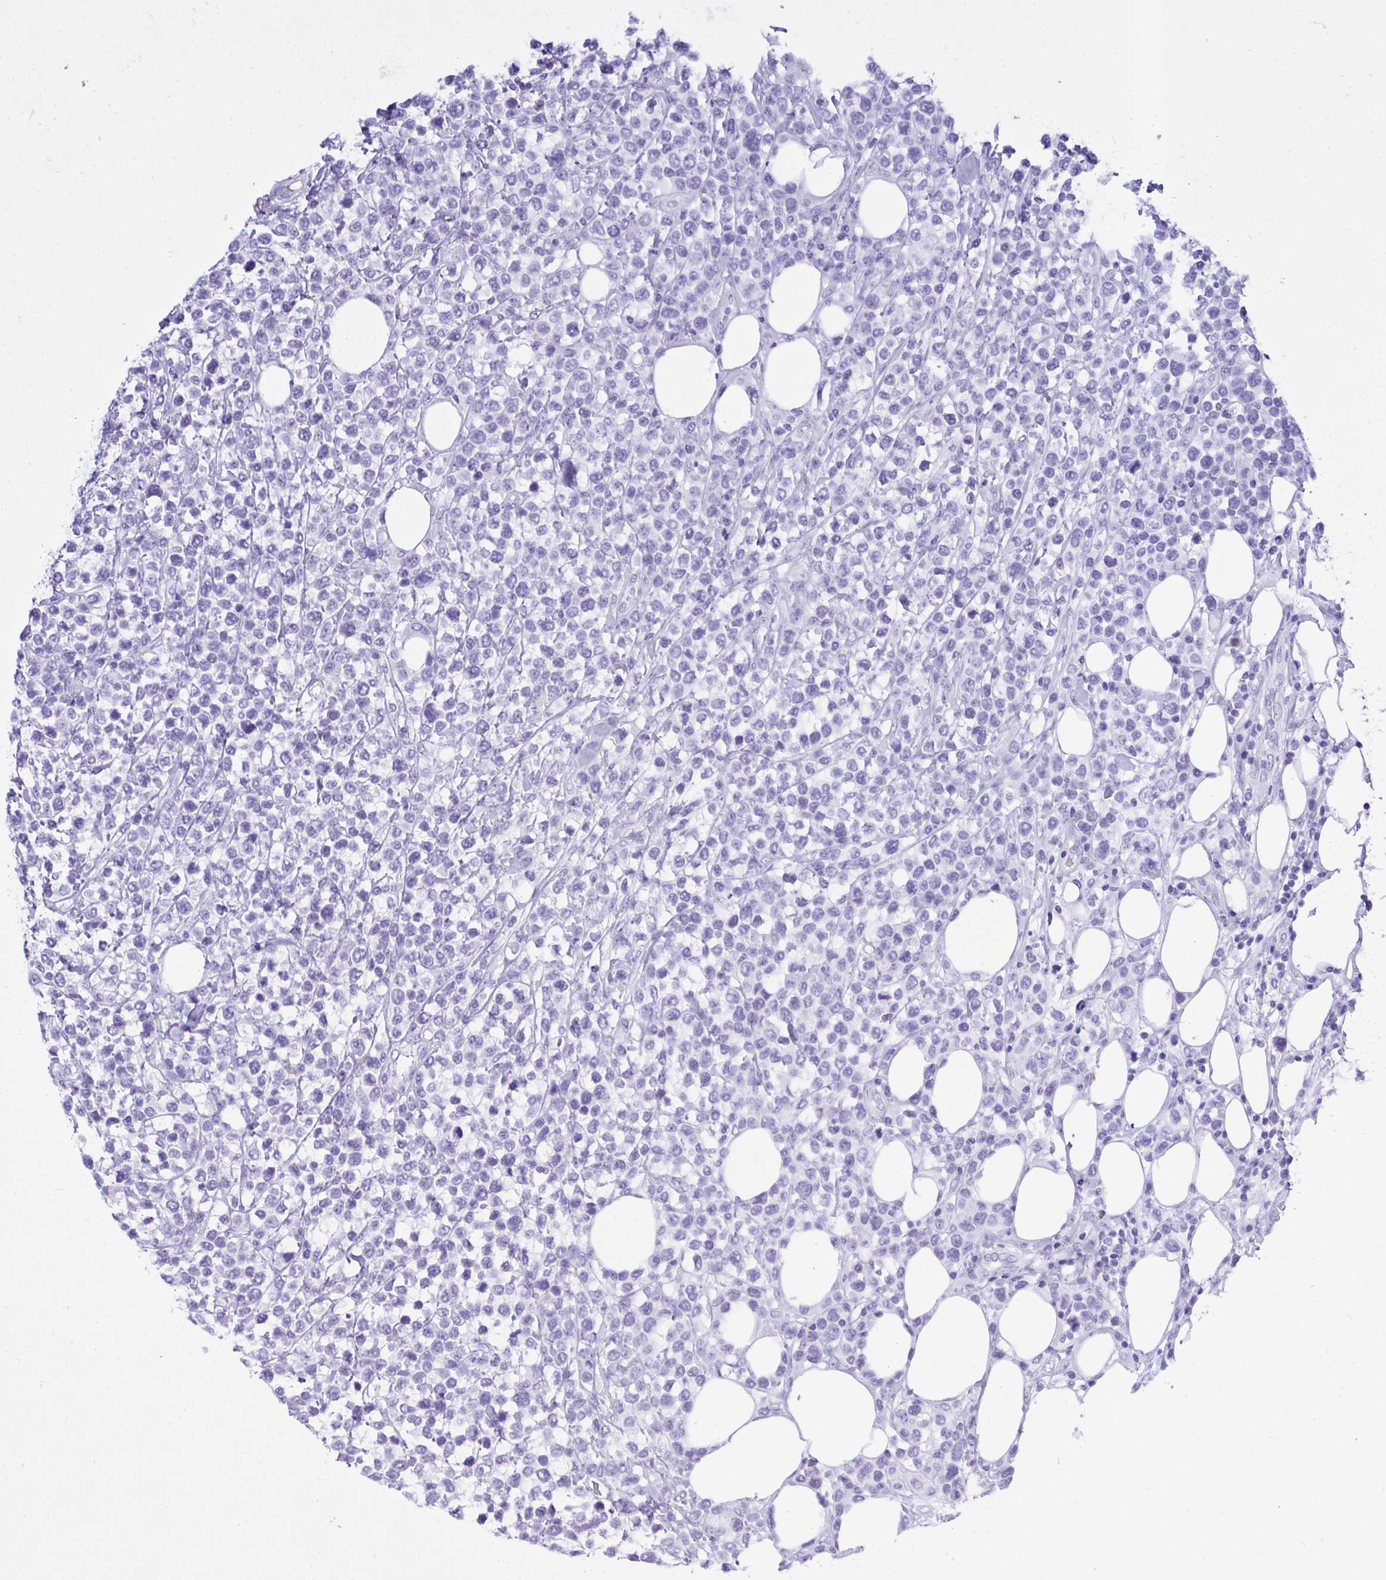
{"staining": {"intensity": "negative", "quantity": "none", "location": "none"}, "tissue": "lymphoma", "cell_type": "Tumor cells", "image_type": "cancer", "snomed": [{"axis": "morphology", "description": "Malignant lymphoma, non-Hodgkin's type, High grade"}, {"axis": "topography", "description": "Soft tissue"}], "caption": "Micrograph shows no protein staining in tumor cells of malignant lymphoma, non-Hodgkin's type (high-grade) tissue.", "gene": "AKR1D1", "patient": {"sex": "female", "age": 56}}